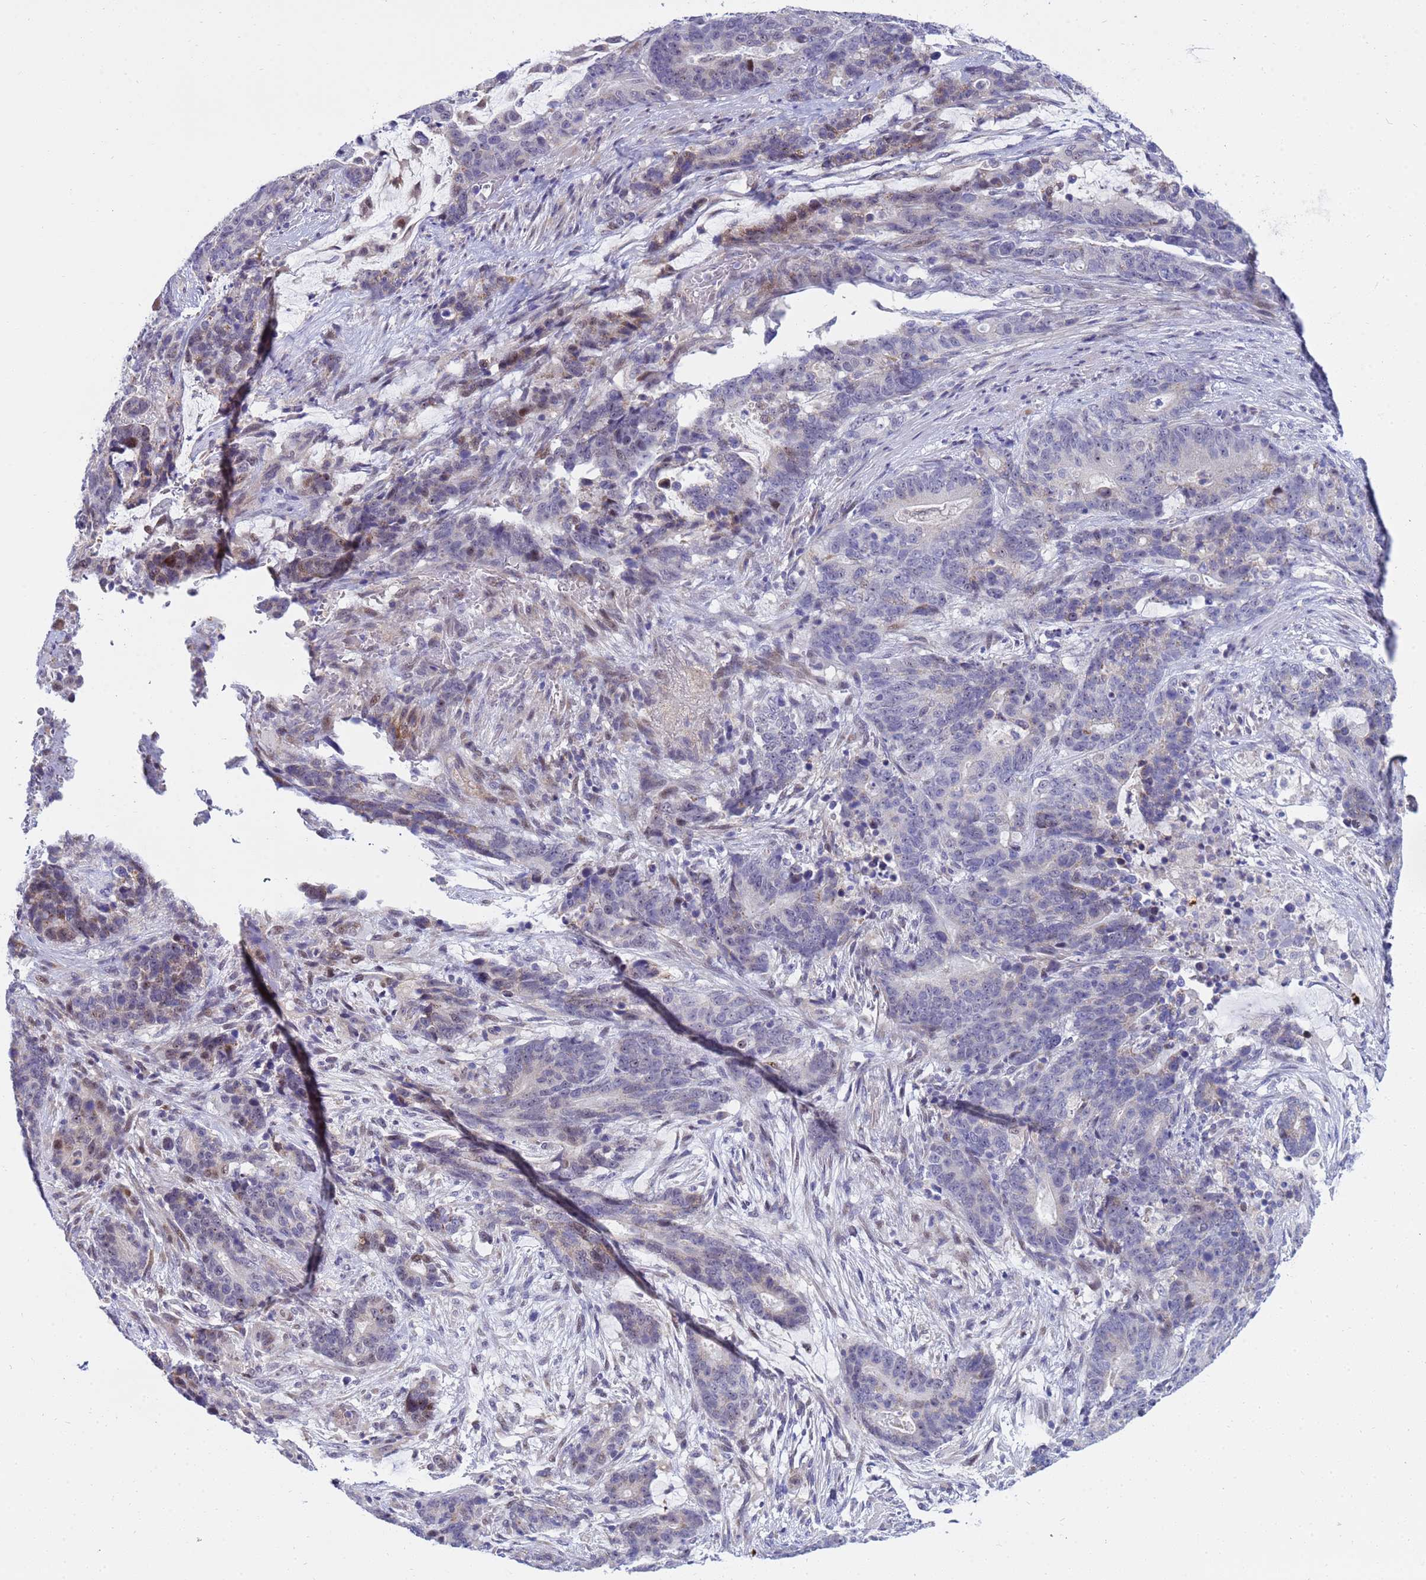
{"staining": {"intensity": "weak", "quantity": "<25%", "location": "nuclear"}, "tissue": "stomach cancer", "cell_type": "Tumor cells", "image_type": "cancer", "snomed": [{"axis": "morphology", "description": "Adenocarcinoma, NOS"}, {"axis": "topography", "description": "Stomach"}], "caption": "The image exhibits no significant expression in tumor cells of adenocarcinoma (stomach).", "gene": "LRATD1", "patient": {"sex": "female", "age": 76}}